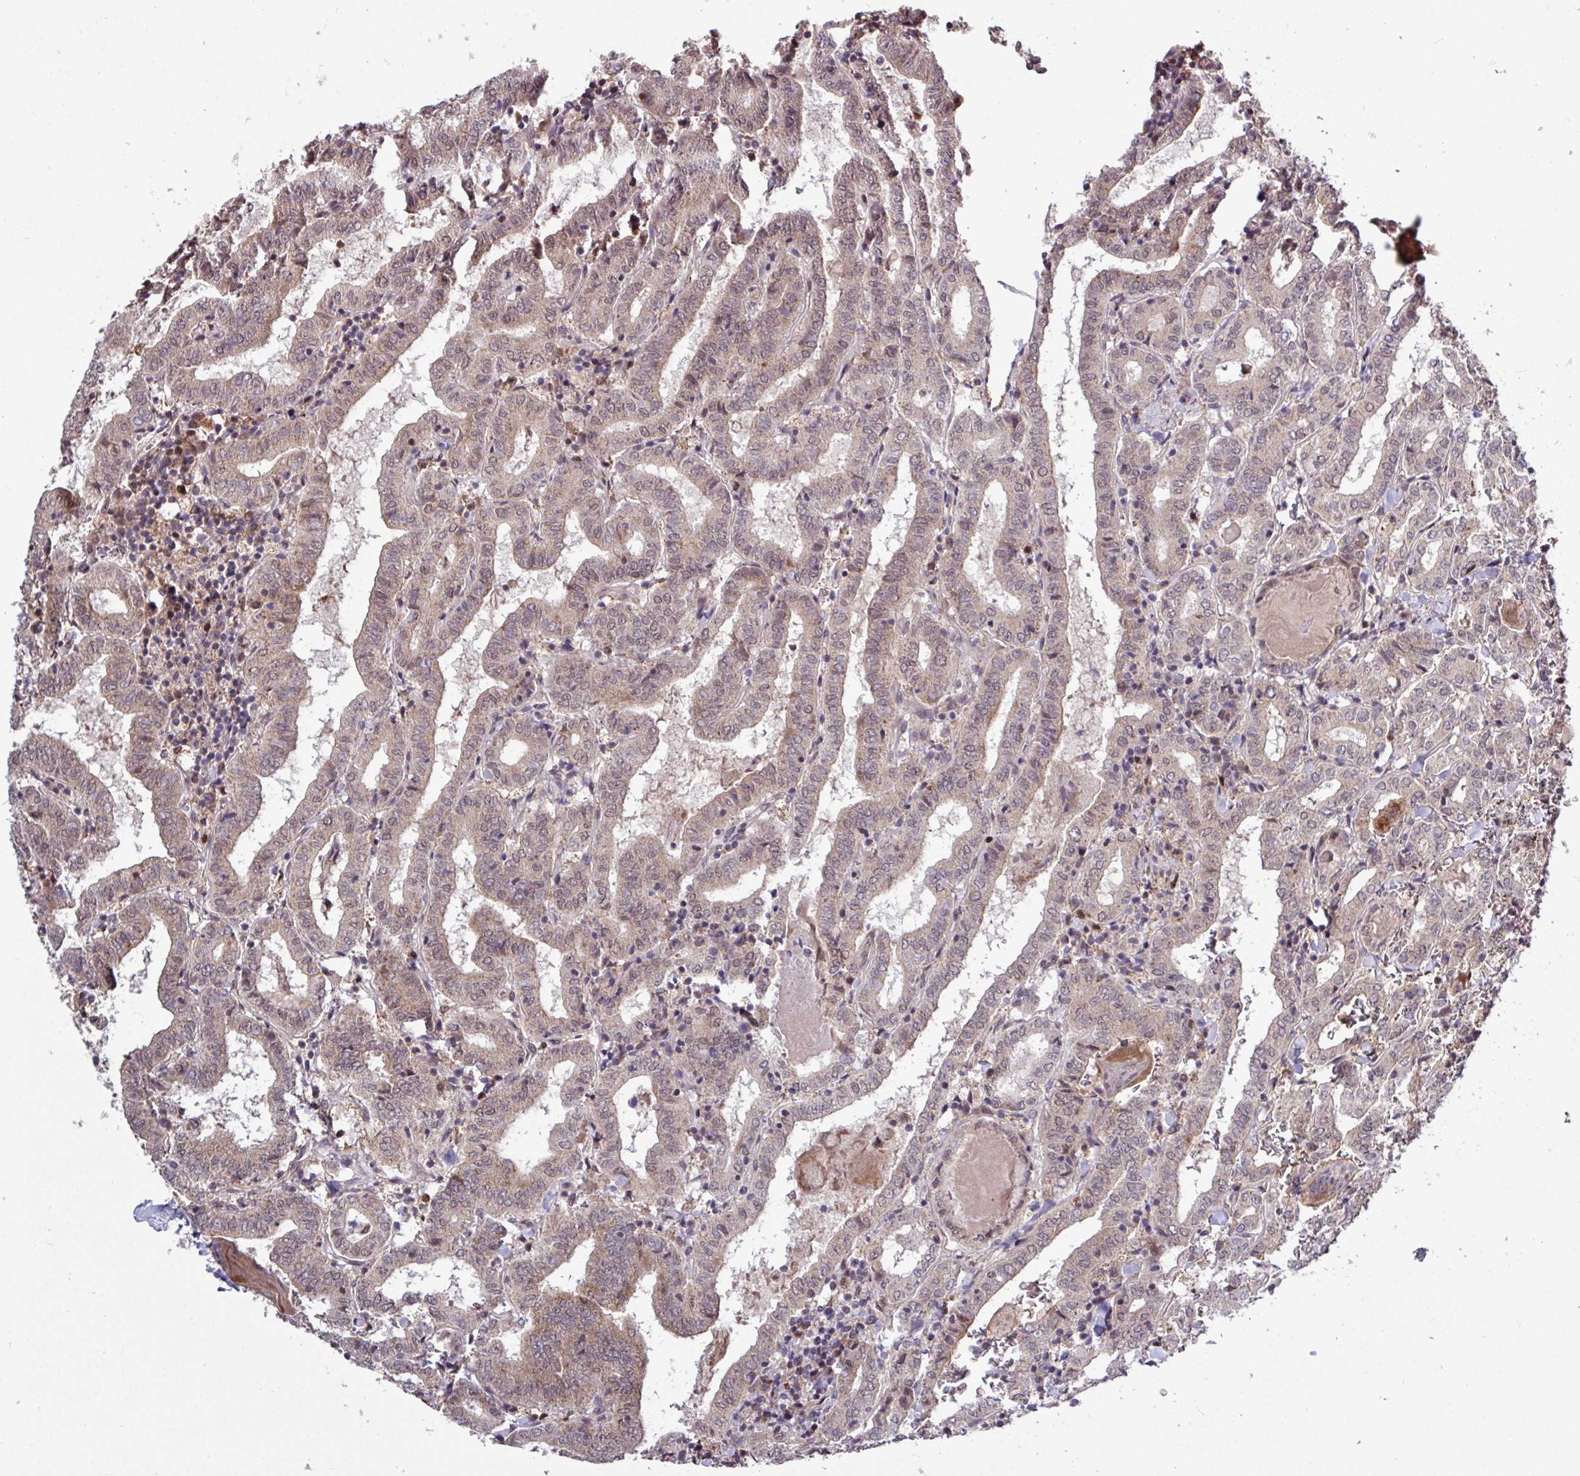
{"staining": {"intensity": "weak", "quantity": "25%-75%", "location": "cytoplasmic/membranous,nuclear"}, "tissue": "thyroid cancer", "cell_type": "Tumor cells", "image_type": "cancer", "snomed": [{"axis": "morphology", "description": "Papillary adenocarcinoma, NOS"}, {"axis": "topography", "description": "Thyroid gland"}], "caption": "Immunohistochemistry of thyroid cancer exhibits low levels of weak cytoplasmic/membranous and nuclear positivity in about 25%-75% of tumor cells. (DAB (3,3'-diaminobenzidine) IHC with brightfield microscopy, high magnification).", "gene": "SKIC2", "patient": {"sex": "female", "age": 72}}